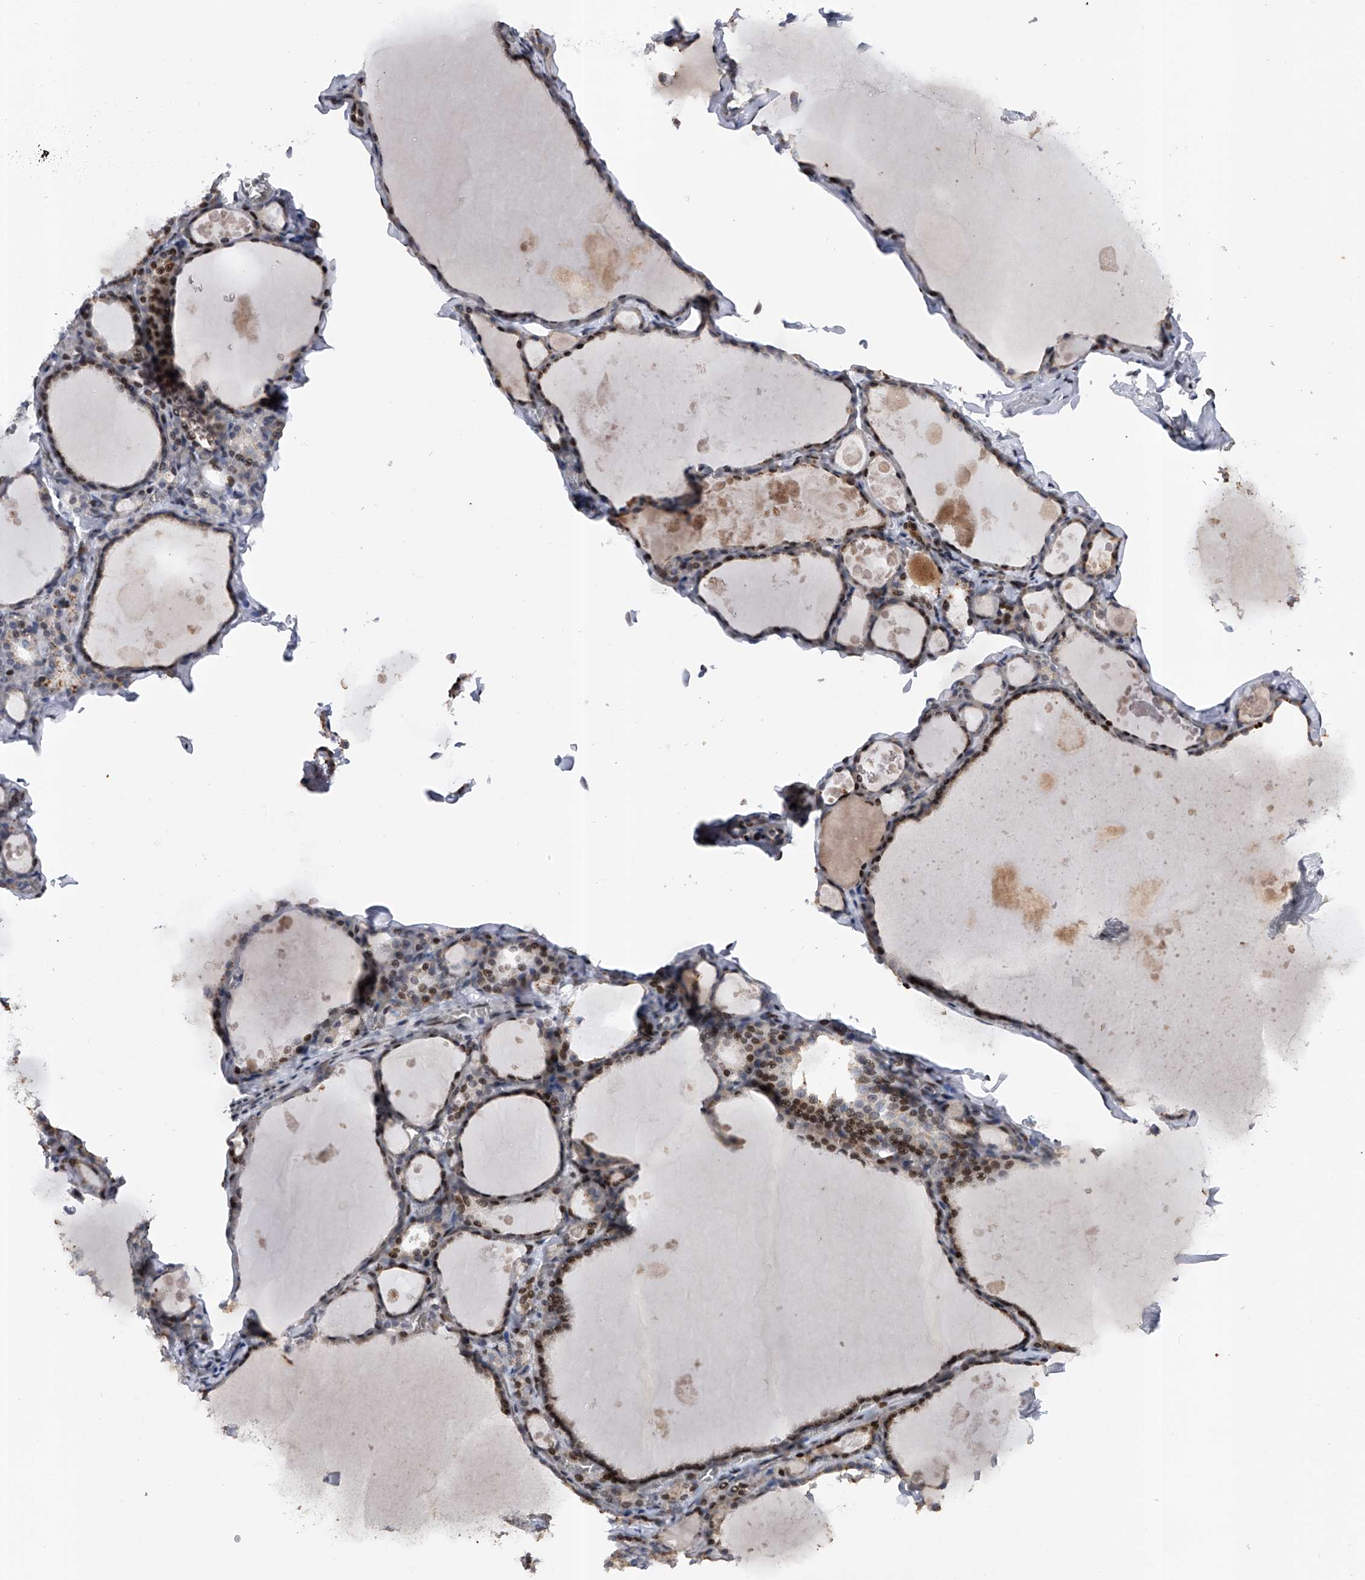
{"staining": {"intensity": "moderate", "quantity": "<25%", "location": "nuclear"}, "tissue": "thyroid gland", "cell_type": "Glandular cells", "image_type": "normal", "snomed": [{"axis": "morphology", "description": "Normal tissue, NOS"}, {"axis": "topography", "description": "Thyroid gland"}], "caption": "Unremarkable thyroid gland was stained to show a protein in brown. There is low levels of moderate nuclear staining in about <25% of glandular cells.", "gene": "RWDD2A", "patient": {"sex": "male", "age": 56}}